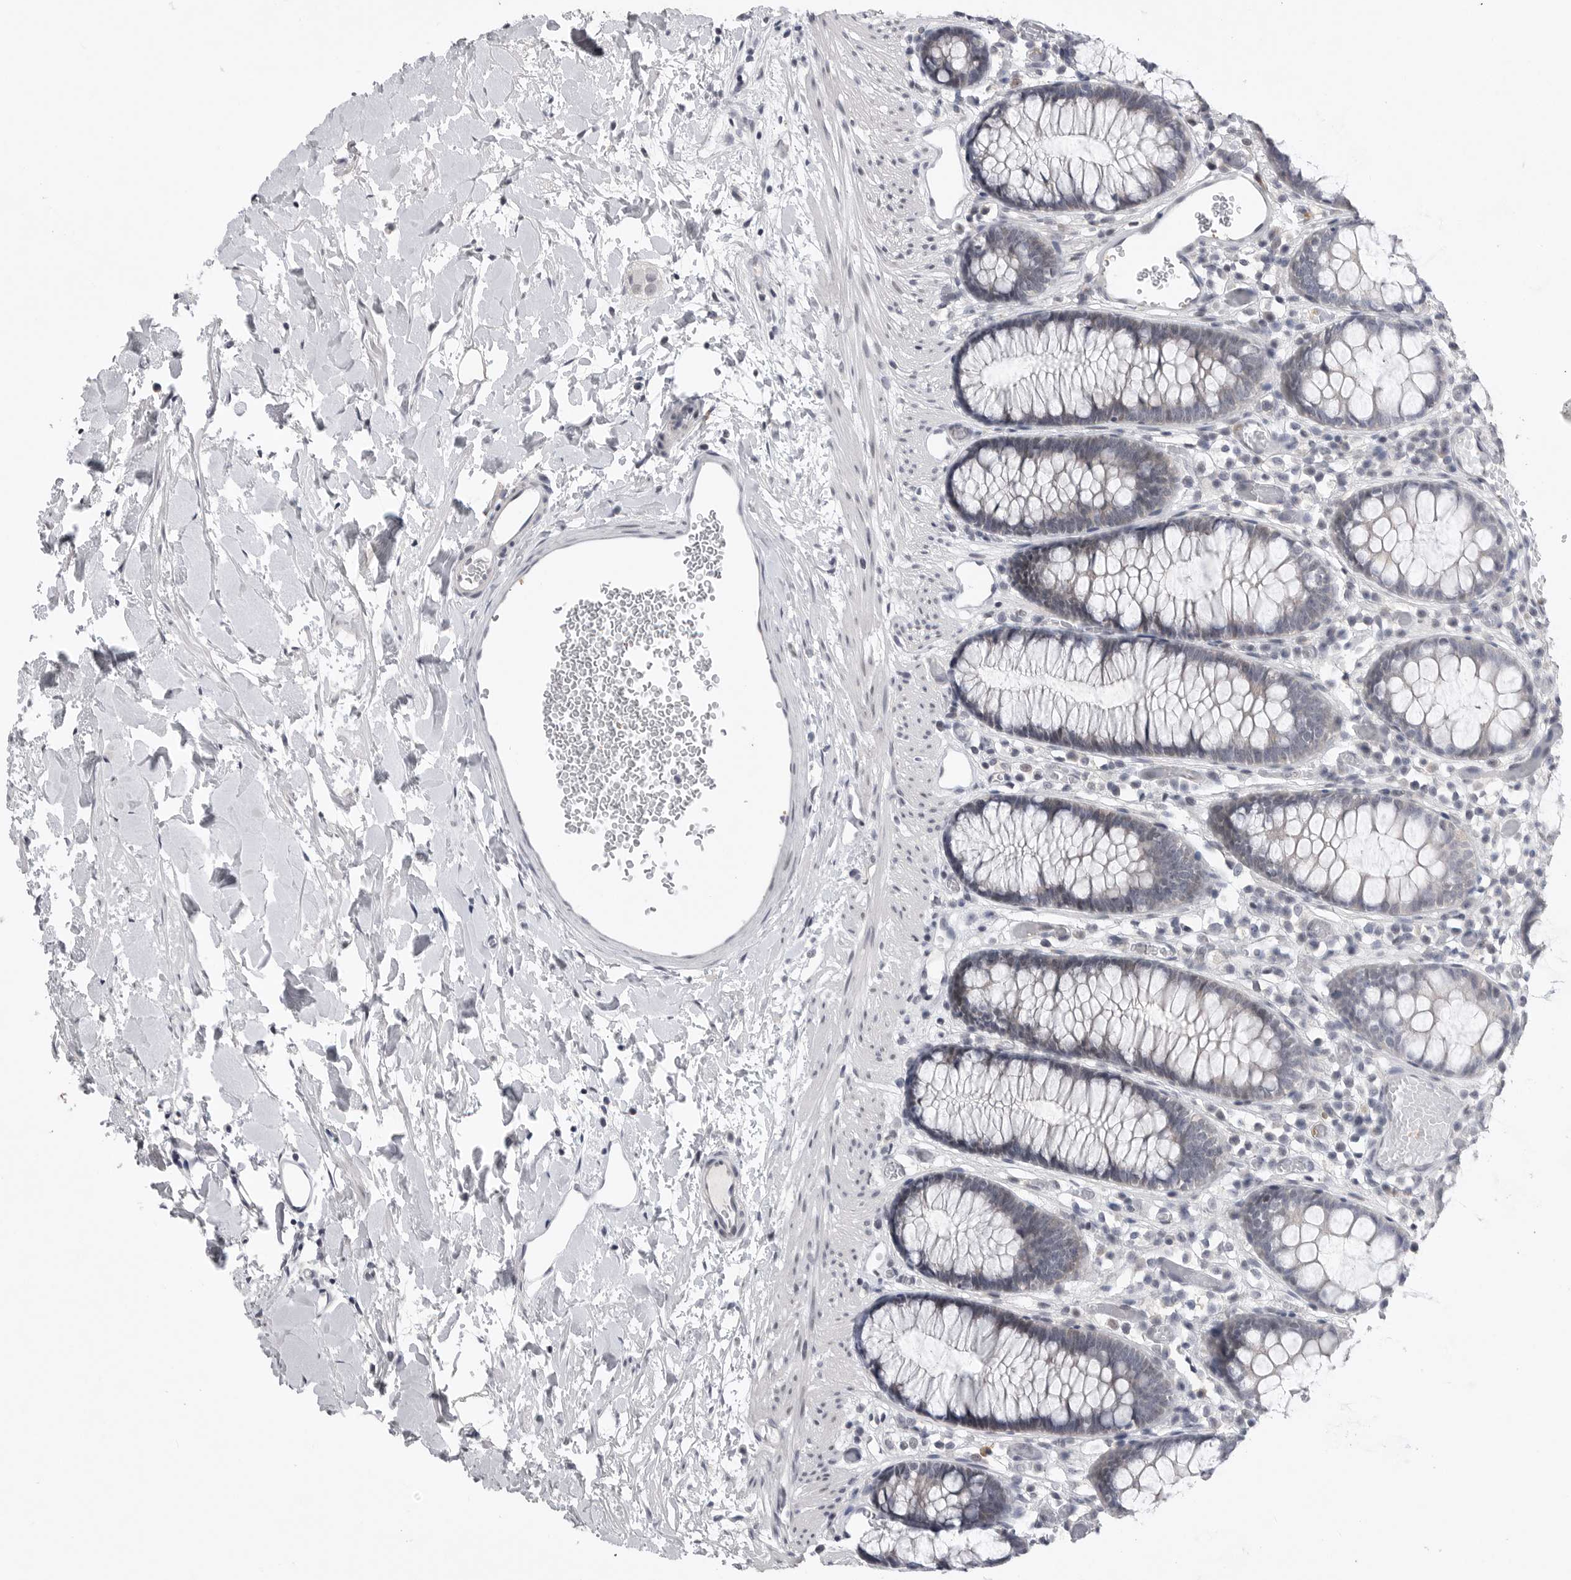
{"staining": {"intensity": "negative", "quantity": "none", "location": "none"}, "tissue": "colon", "cell_type": "Endothelial cells", "image_type": "normal", "snomed": [{"axis": "morphology", "description": "Normal tissue, NOS"}, {"axis": "topography", "description": "Colon"}], "caption": "DAB (3,3'-diaminobenzidine) immunohistochemical staining of normal colon shows no significant positivity in endothelial cells. (Stains: DAB immunohistochemistry with hematoxylin counter stain, Microscopy: brightfield microscopy at high magnification).", "gene": "FBXO43", "patient": {"sex": "male", "age": 14}}